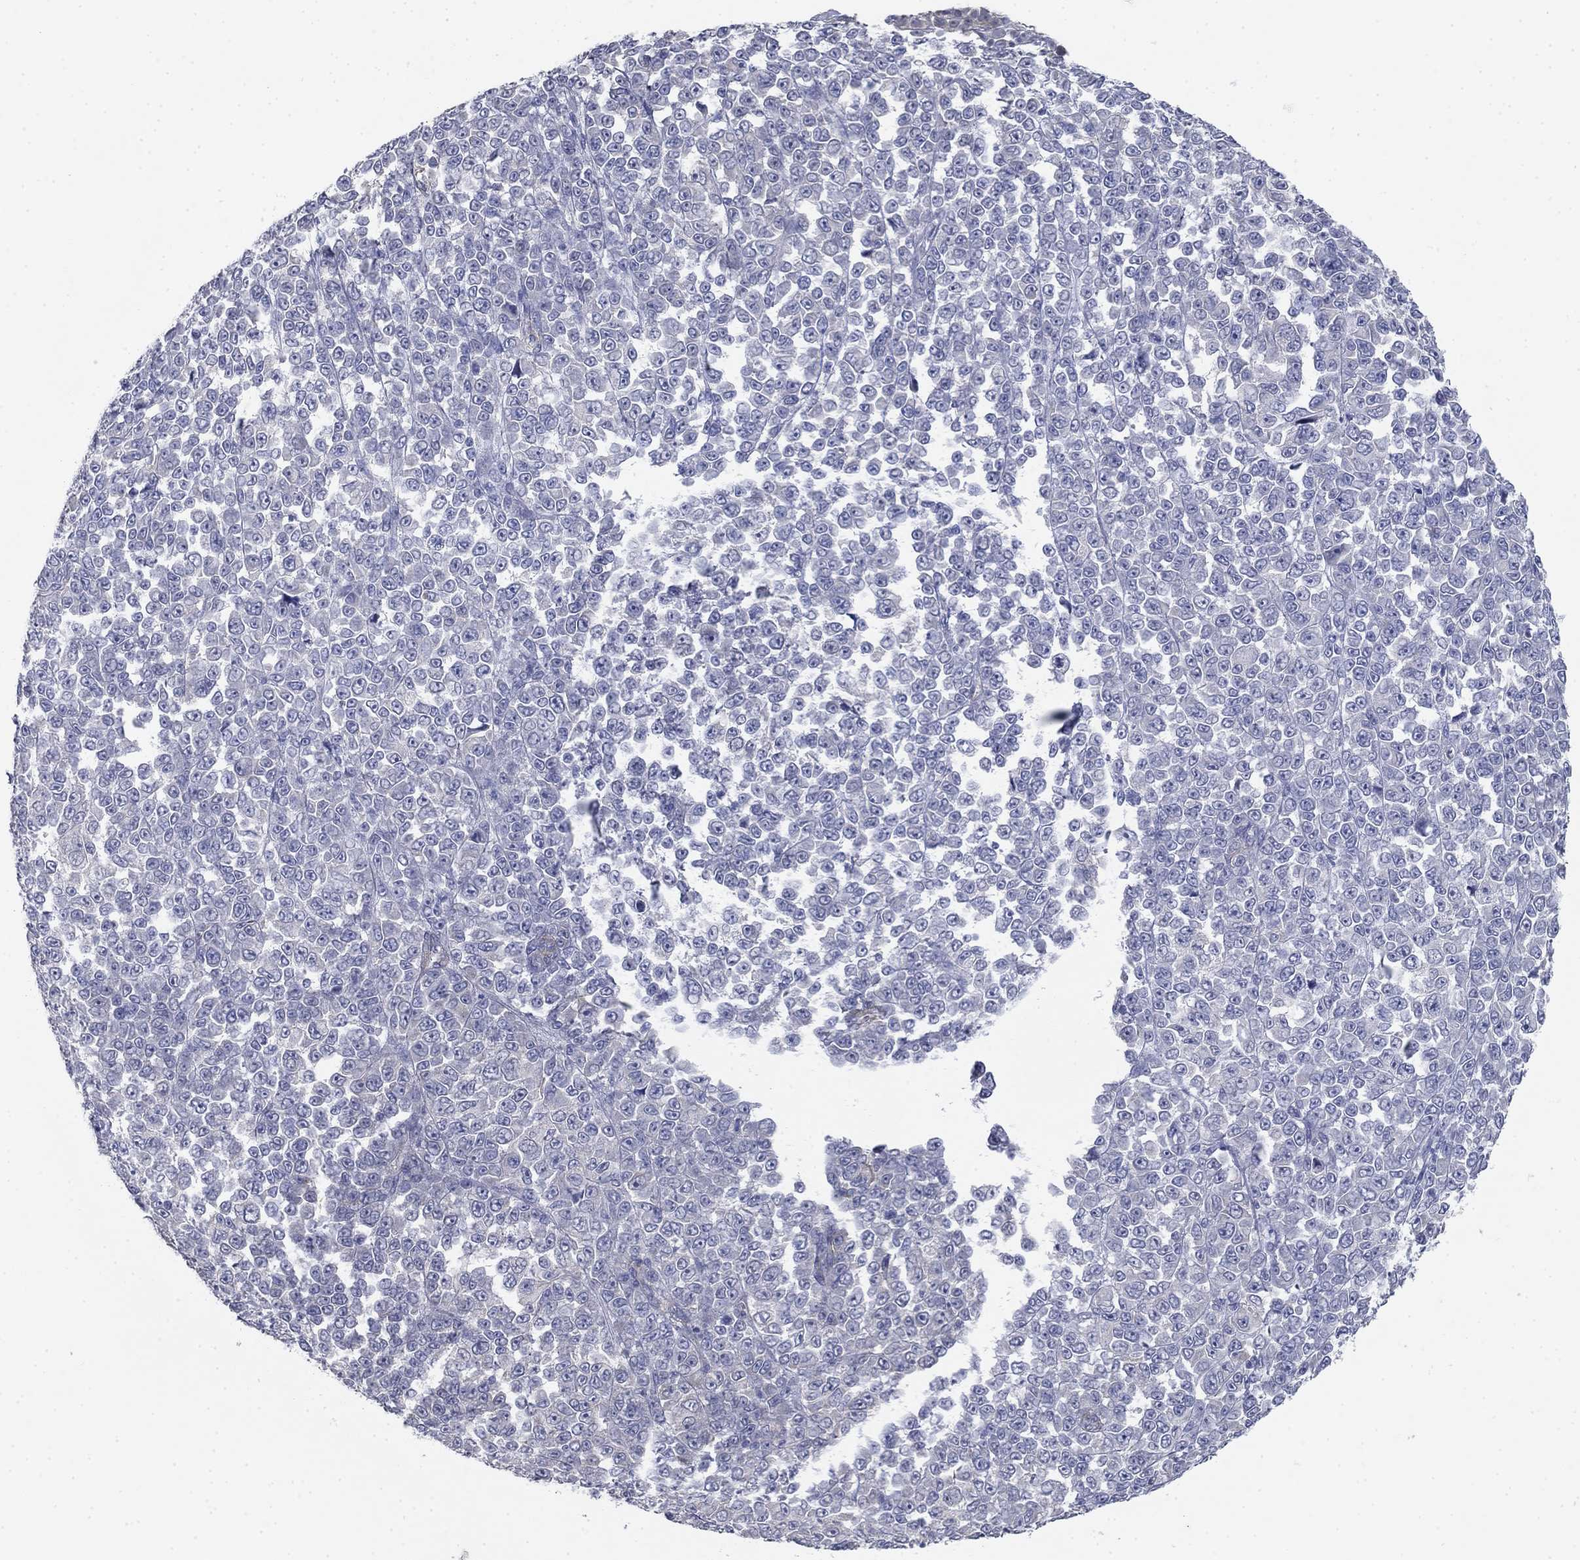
{"staining": {"intensity": "negative", "quantity": "none", "location": "none"}, "tissue": "melanoma", "cell_type": "Tumor cells", "image_type": "cancer", "snomed": [{"axis": "morphology", "description": "Malignant melanoma, NOS"}, {"axis": "topography", "description": "Skin"}], "caption": "The immunohistochemistry image has no significant expression in tumor cells of melanoma tissue. Brightfield microscopy of immunohistochemistry stained with DAB (3,3'-diaminobenzidine) (brown) and hematoxylin (blue), captured at high magnification.", "gene": "GRK7", "patient": {"sex": "female", "age": 95}}